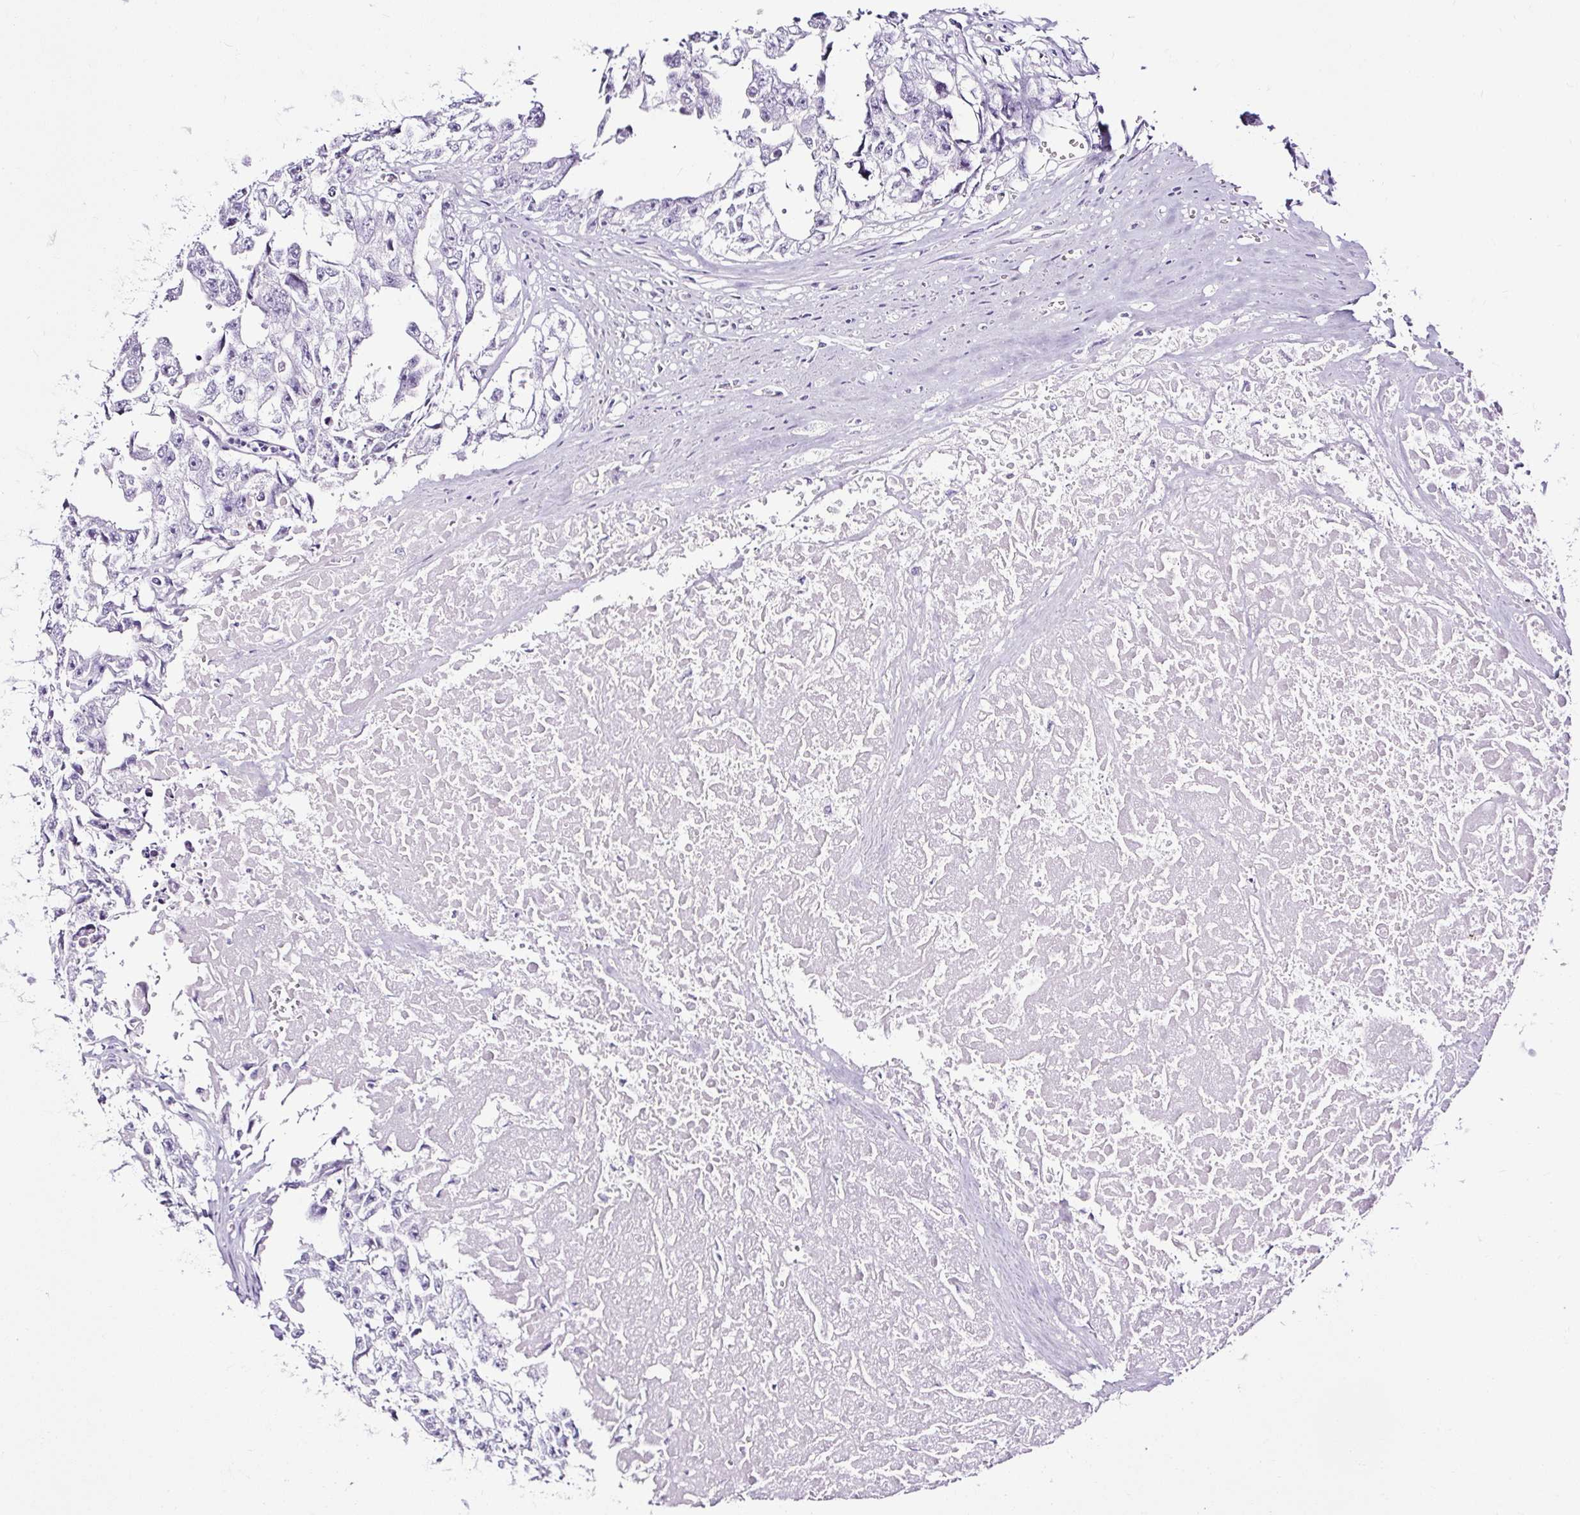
{"staining": {"intensity": "negative", "quantity": "none", "location": "none"}, "tissue": "testis cancer", "cell_type": "Tumor cells", "image_type": "cancer", "snomed": [{"axis": "morphology", "description": "Seminoma, NOS"}, {"axis": "morphology", "description": "Carcinoma, Embryonal, NOS"}, {"axis": "topography", "description": "Testis"}], "caption": "Immunohistochemistry of testis seminoma demonstrates no positivity in tumor cells. (Stains: DAB IHC with hematoxylin counter stain, Microscopy: brightfield microscopy at high magnification).", "gene": "NPHS2", "patient": {"sex": "male", "age": 43}}